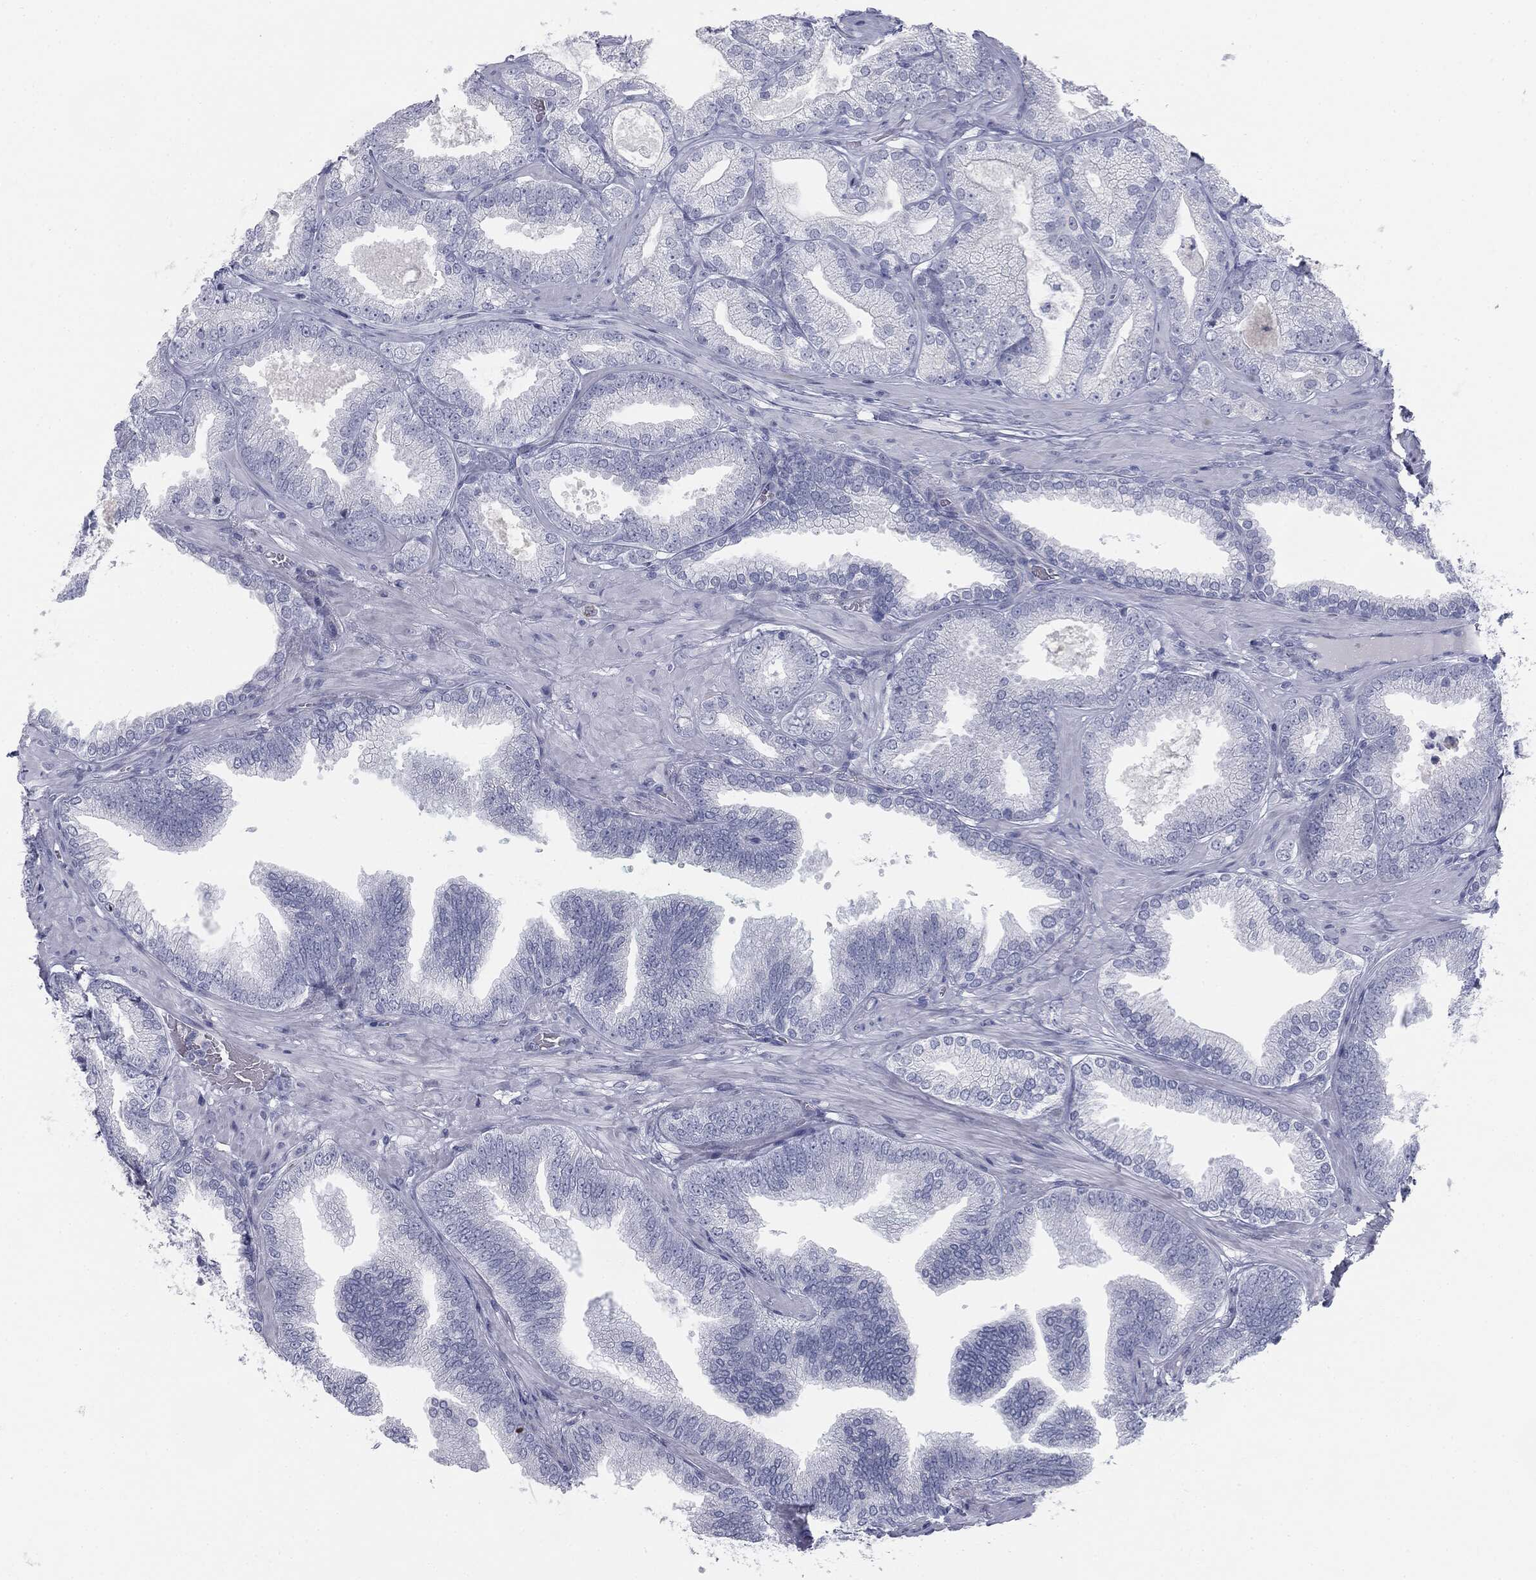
{"staining": {"intensity": "negative", "quantity": "none", "location": "none"}, "tissue": "prostate cancer", "cell_type": "Tumor cells", "image_type": "cancer", "snomed": [{"axis": "morphology", "description": "Adenocarcinoma, High grade"}, {"axis": "topography", "description": "Prostate"}], "caption": "High power microscopy histopathology image of an IHC image of adenocarcinoma (high-grade) (prostate), revealing no significant positivity in tumor cells.", "gene": "TPO", "patient": {"sex": "male", "age": 68}}